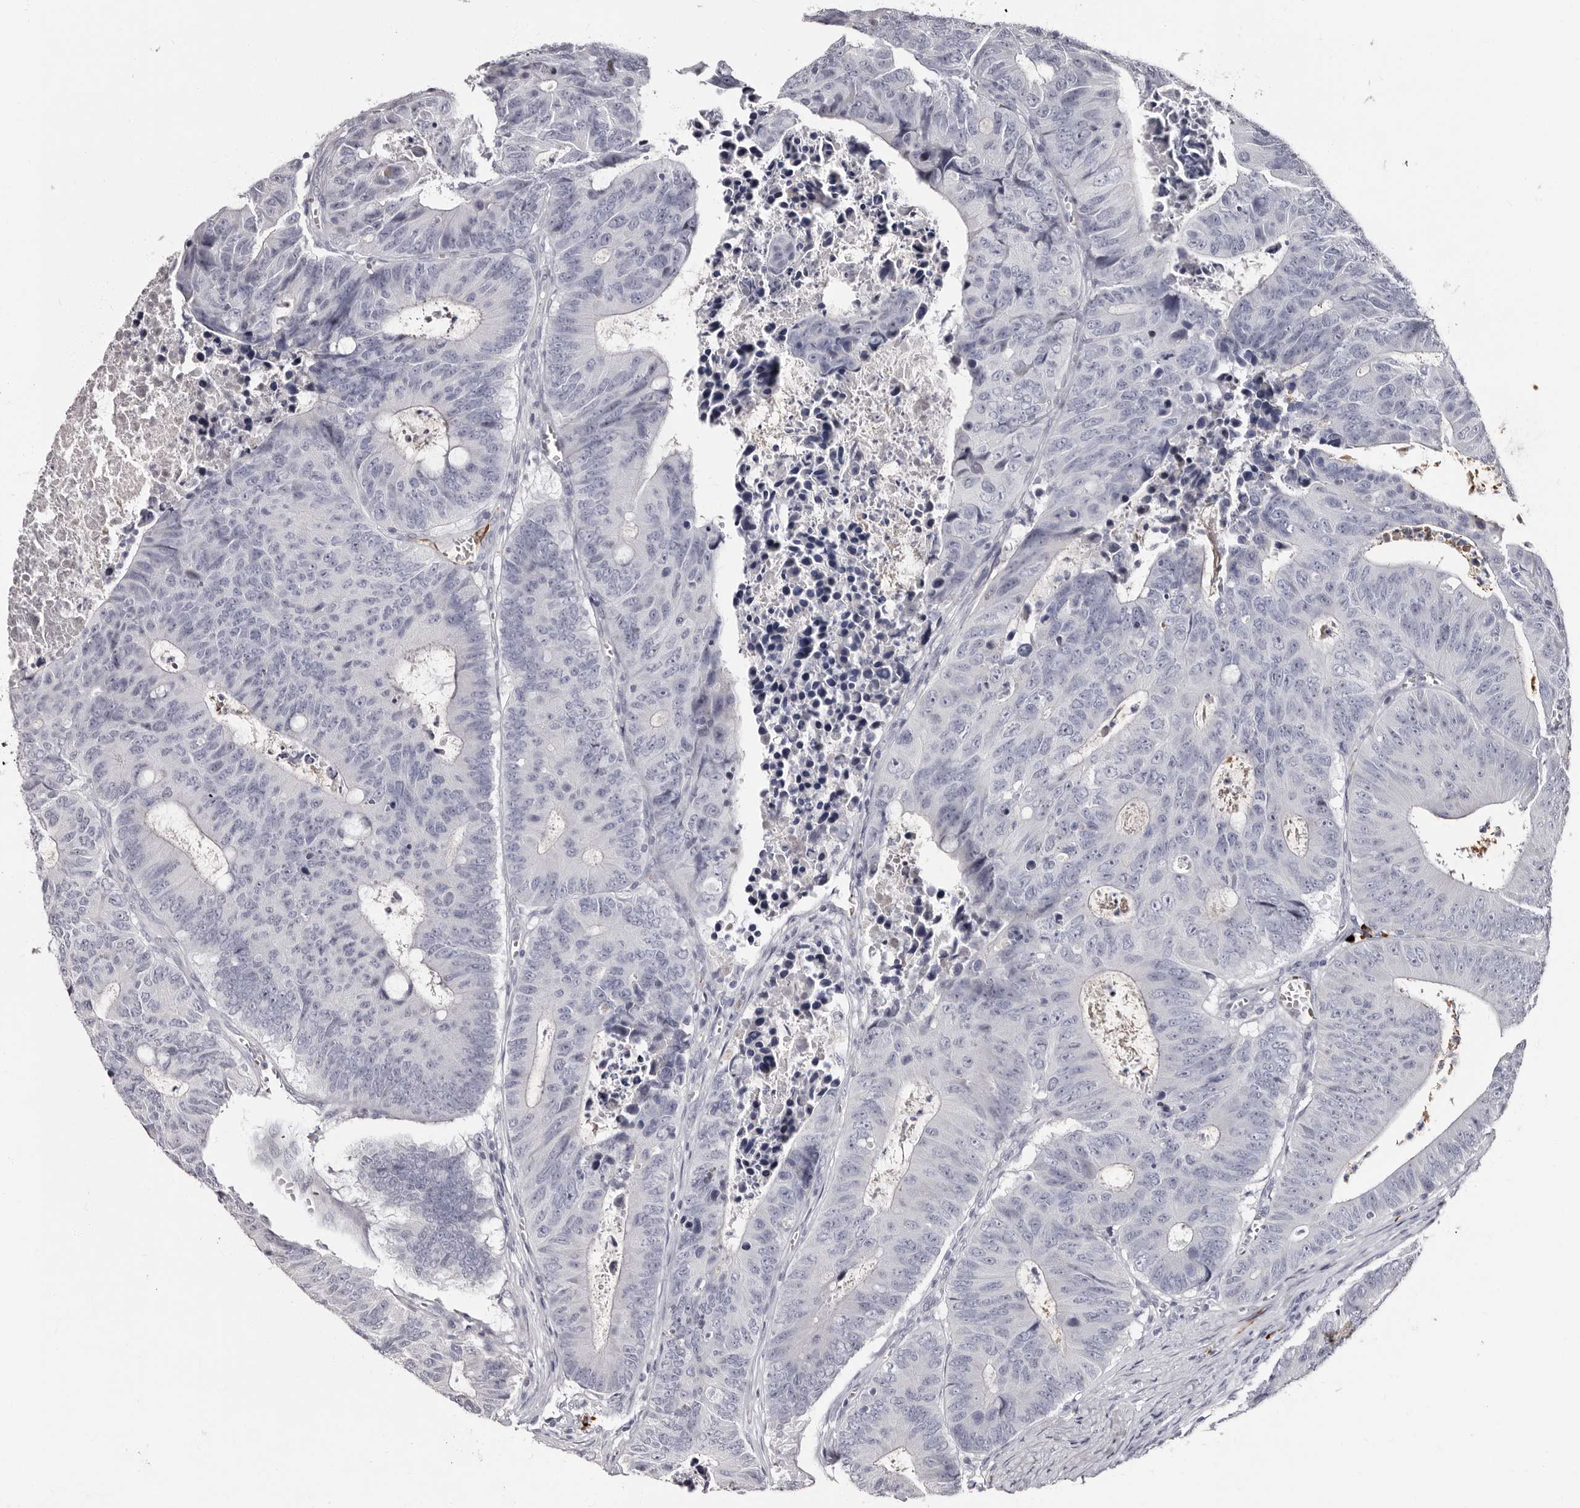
{"staining": {"intensity": "negative", "quantity": "none", "location": "none"}, "tissue": "colorectal cancer", "cell_type": "Tumor cells", "image_type": "cancer", "snomed": [{"axis": "morphology", "description": "Adenocarcinoma, NOS"}, {"axis": "topography", "description": "Colon"}], "caption": "Immunohistochemical staining of human colorectal cancer shows no significant staining in tumor cells. The staining is performed using DAB (3,3'-diaminobenzidine) brown chromogen with nuclei counter-stained in using hematoxylin.", "gene": "TBC1D22B", "patient": {"sex": "male", "age": 87}}